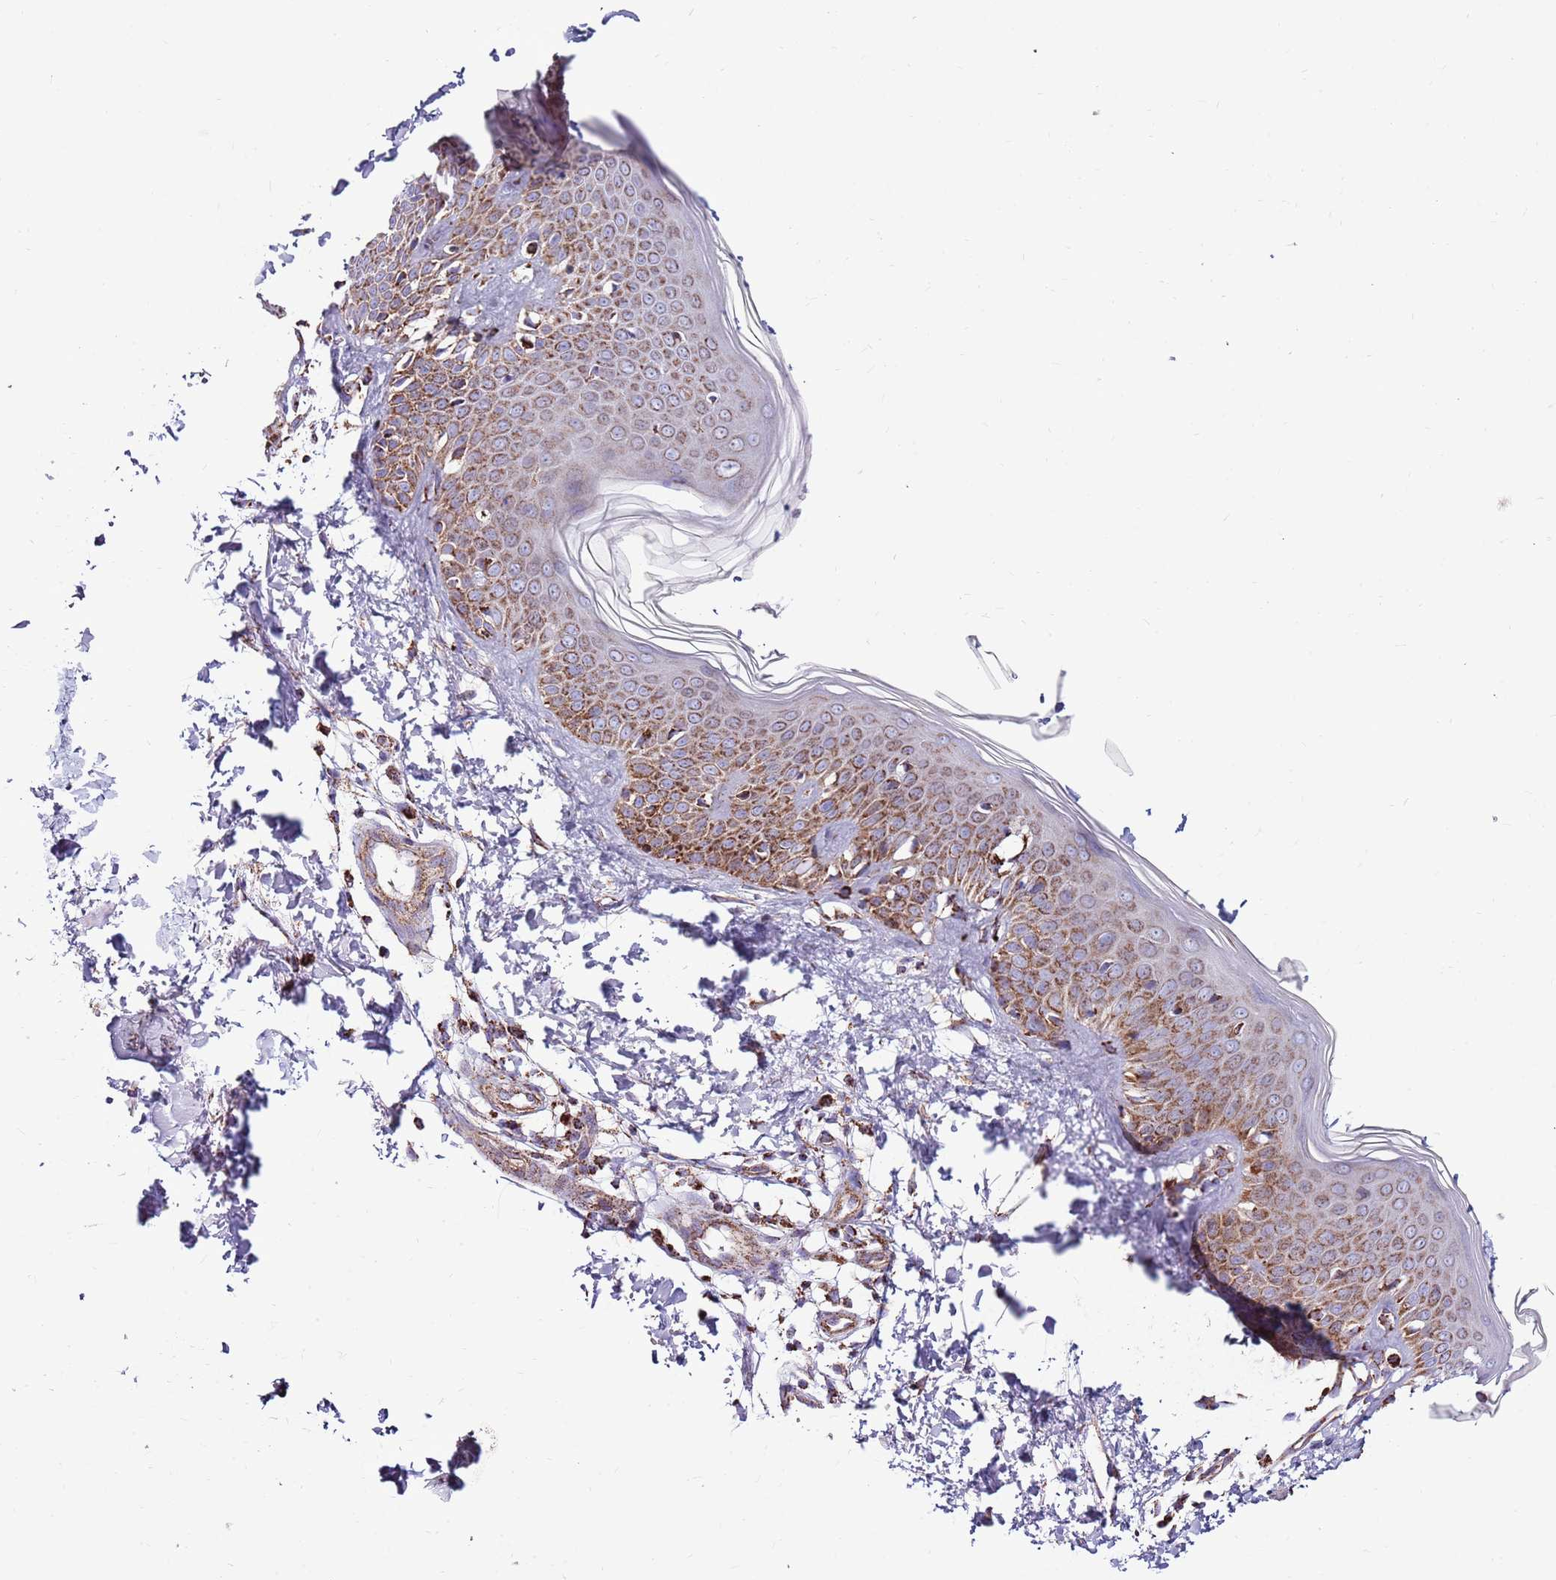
{"staining": {"intensity": "moderate", "quantity": "<25%", "location": "cytoplasmic/membranous"}, "tissue": "skin", "cell_type": "Fibroblasts", "image_type": "normal", "snomed": [{"axis": "morphology", "description": "Normal tissue, NOS"}, {"axis": "topography", "description": "Skin"}], "caption": "IHC histopathology image of normal human skin stained for a protein (brown), which exhibits low levels of moderate cytoplasmic/membranous positivity in about <25% of fibroblasts.", "gene": "HECTD4", "patient": {"sex": "male", "age": 37}}